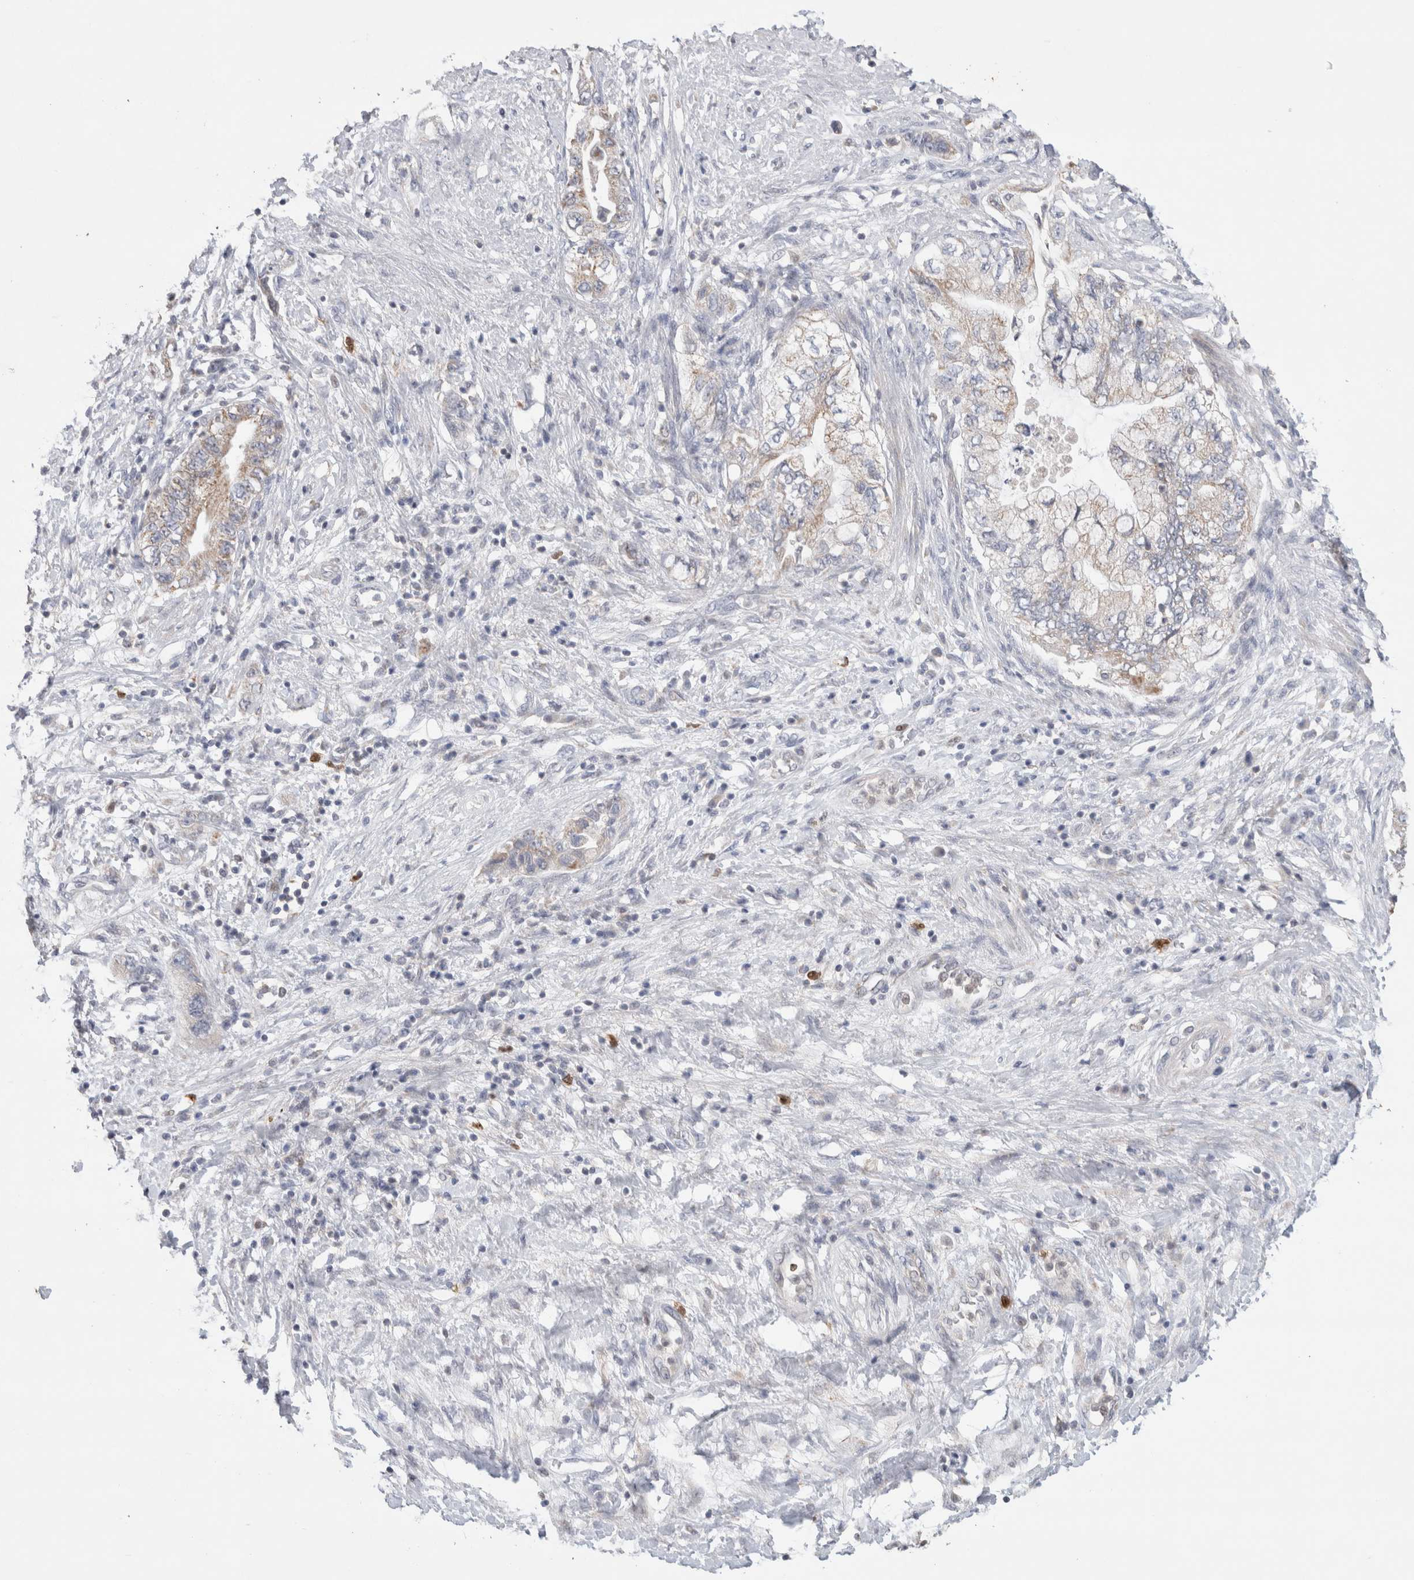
{"staining": {"intensity": "weak", "quantity": "25%-75%", "location": "cytoplasmic/membranous"}, "tissue": "pancreatic cancer", "cell_type": "Tumor cells", "image_type": "cancer", "snomed": [{"axis": "morphology", "description": "Adenocarcinoma, NOS"}, {"axis": "topography", "description": "Pancreas"}], "caption": "Pancreatic cancer (adenocarcinoma) stained with a brown dye displays weak cytoplasmic/membranous positive staining in approximately 25%-75% of tumor cells.", "gene": "AGMAT", "patient": {"sex": "female", "age": 73}}